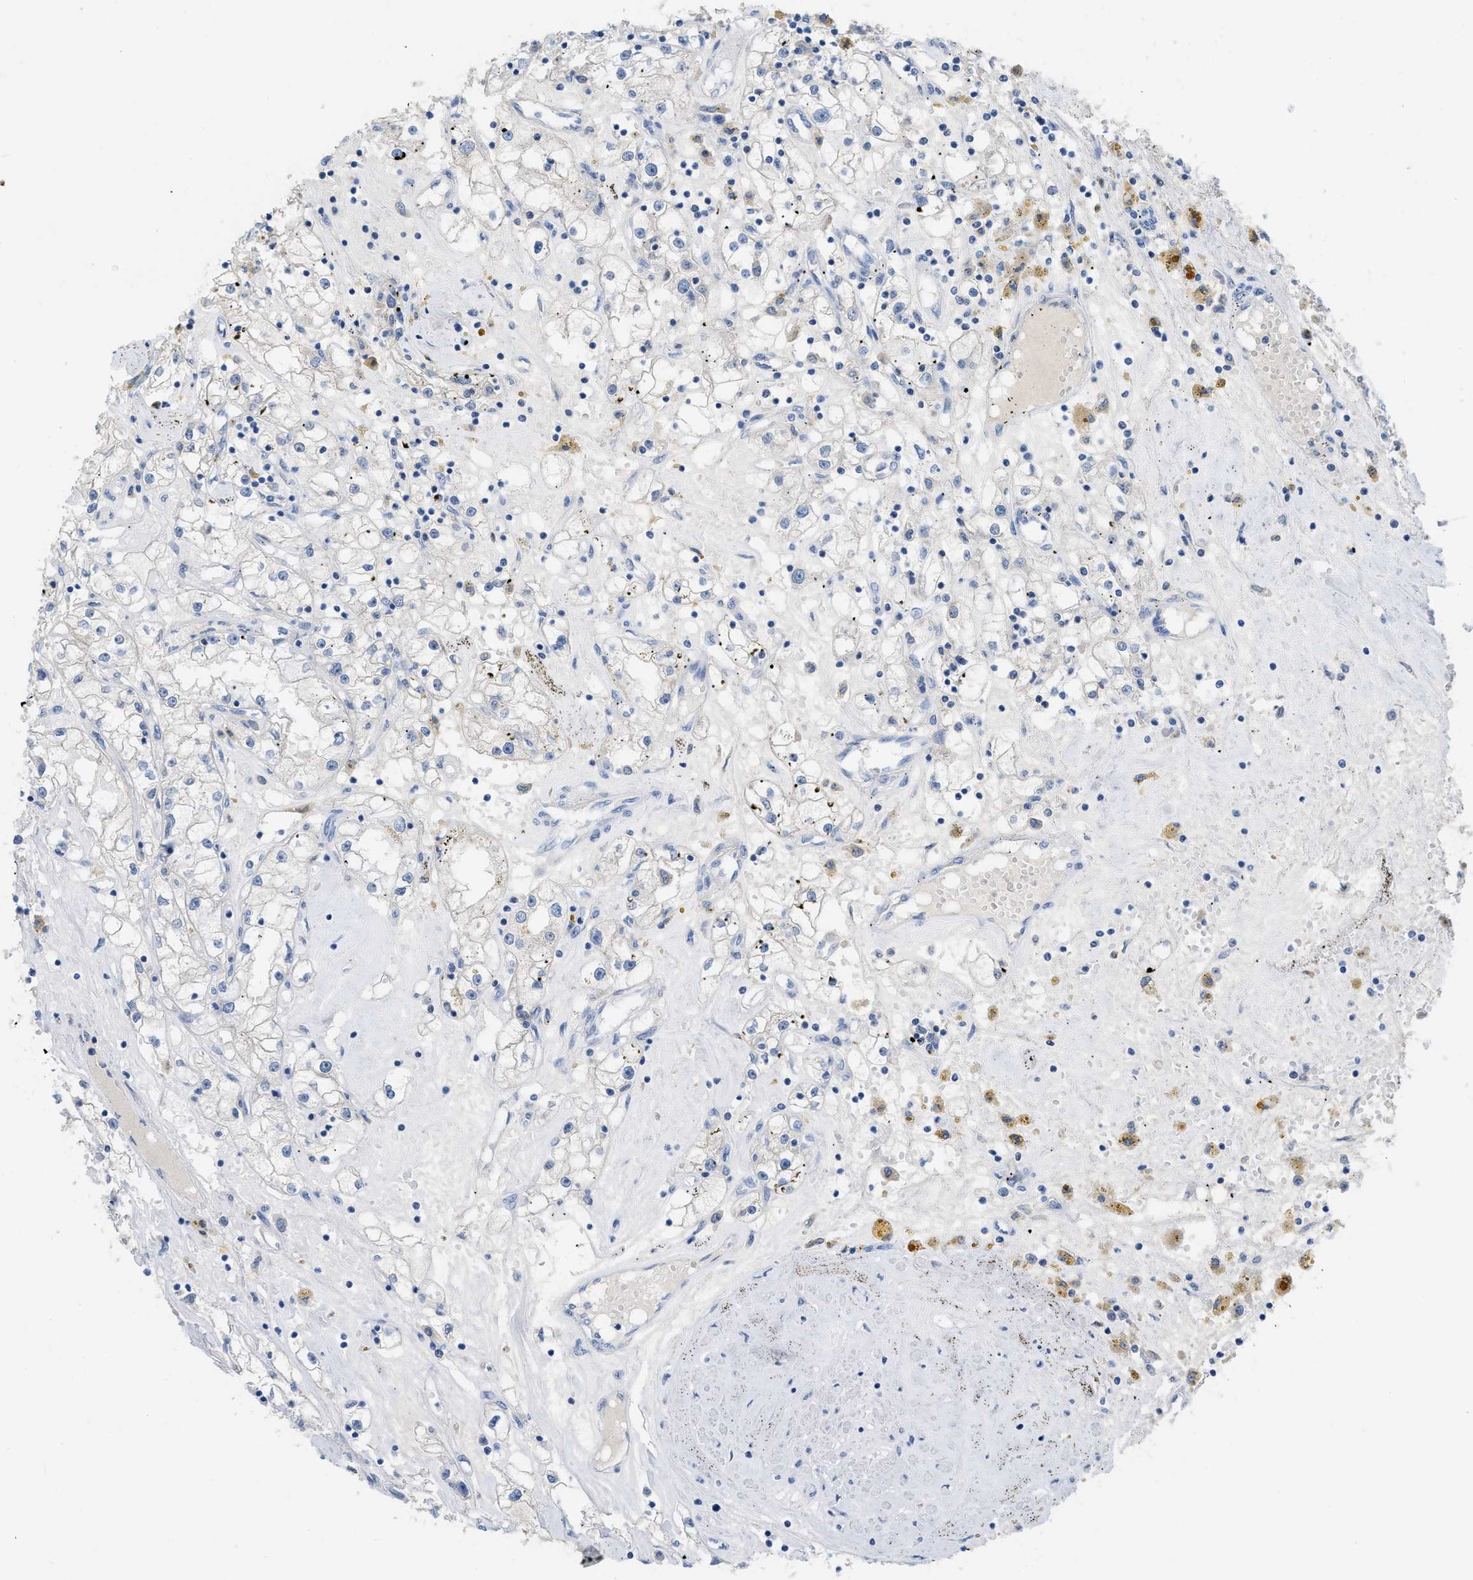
{"staining": {"intensity": "negative", "quantity": "none", "location": "none"}, "tissue": "renal cancer", "cell_type": "Tumor cells", "image_type": "cancer", "snomed": [{"axis": "morphology", "description": "Adenocarcinoma, NOS"}, {"axis": "topography", "description": "Kidney"}], "caption": "Renal cancer (adenocarcinoma) was stained to show a protein in brown. There is no significant positivity in tumor cells. Nuclei are stained in blue.", "gene": "CNNM4", "patient": {"sex": "male", "age": 56}}